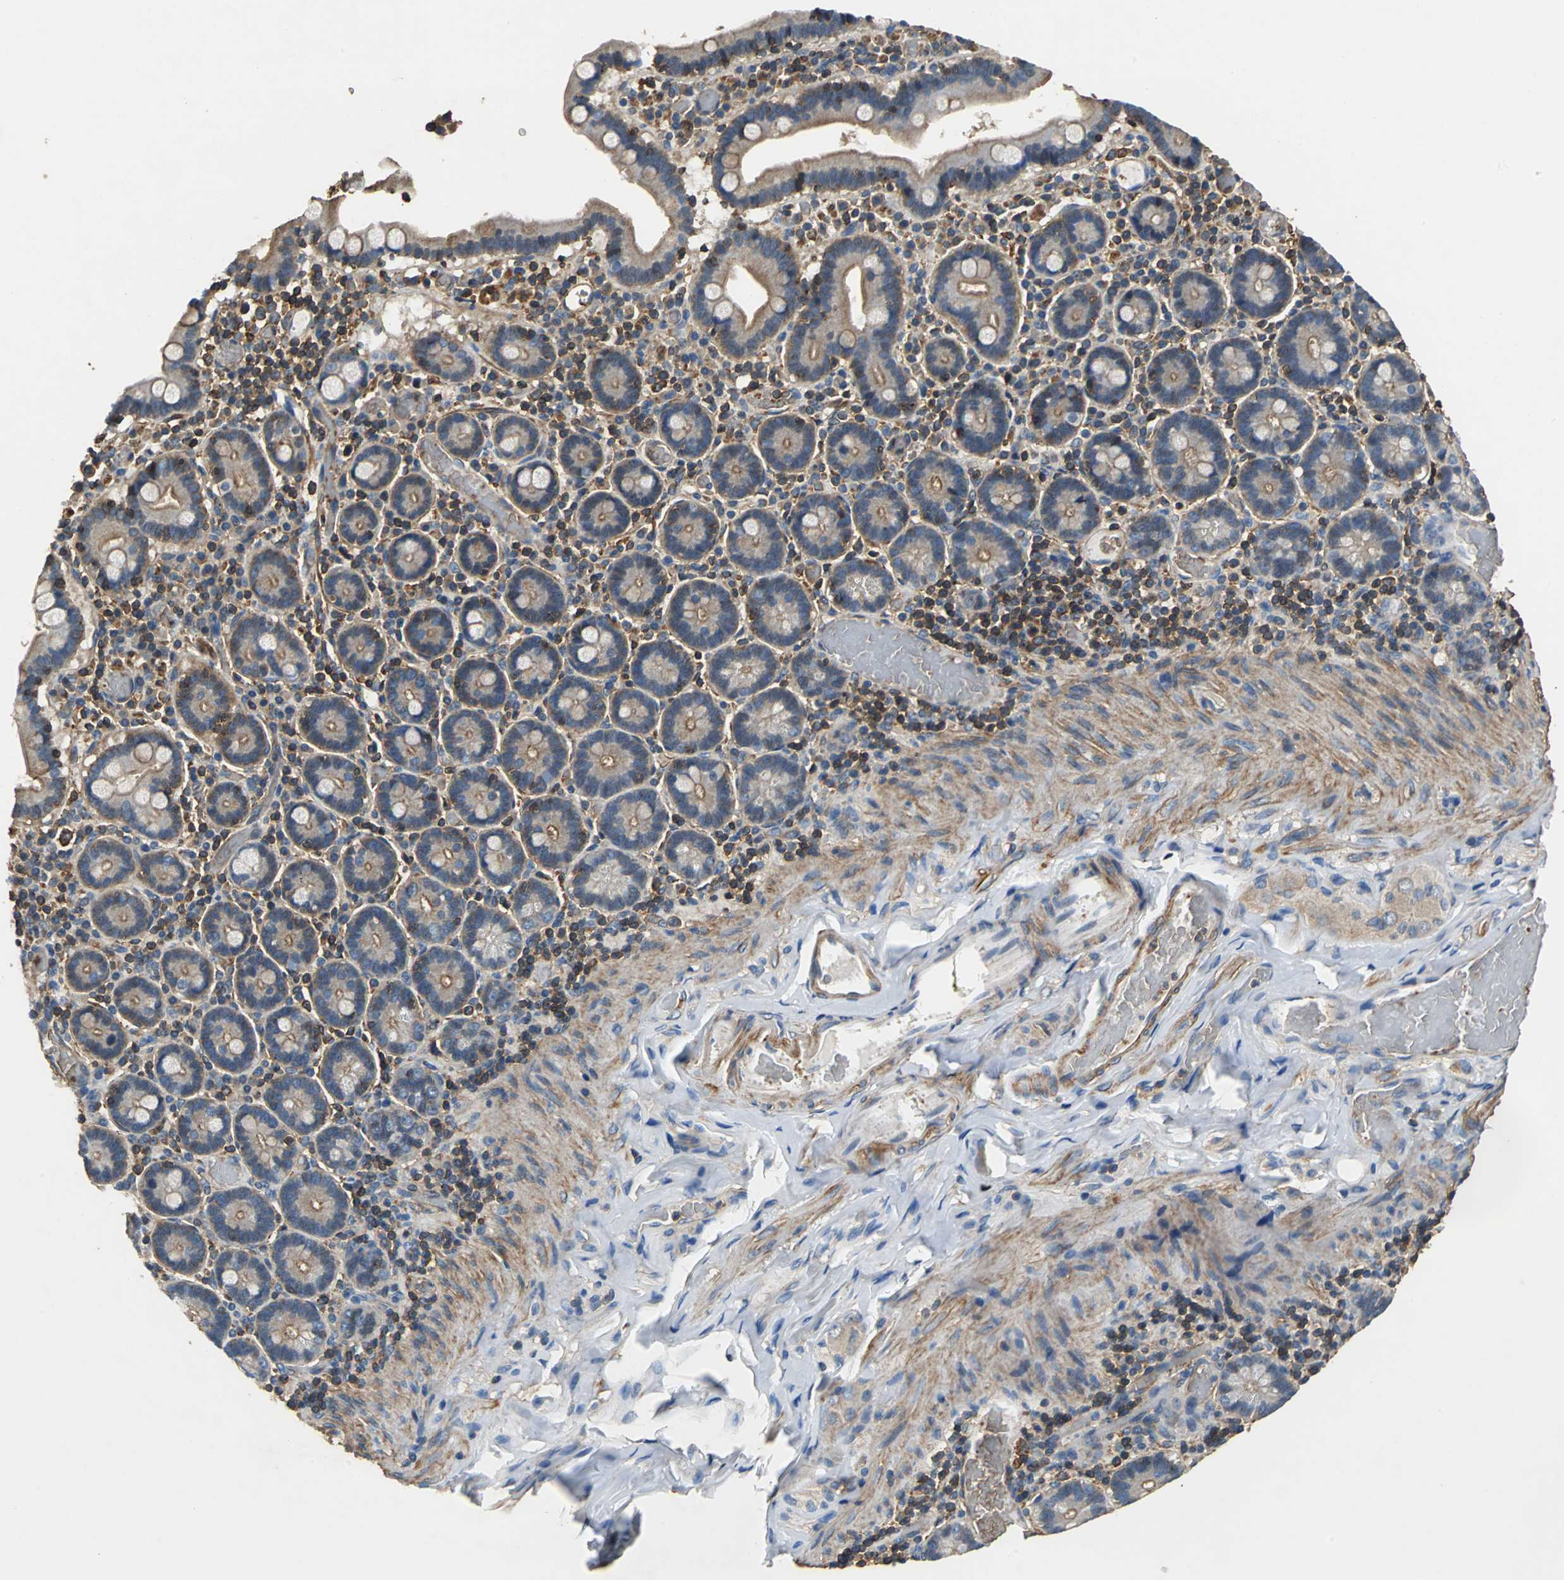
{"staining": {"intensity": "strong", "quantity": ">75%", "location": "cytoplasmic/membranous"}, "tissue": "duodenum", "cell_type": "Glandular cells", "image_type": "normal", "snomed": [{"axis": "morphology", "description": "Normal tissue, NOS"}, {"axis": "topography", "description": "Duodenum"}], "caption": "An image of human duodenum stained for a protein reveals strong cytoplasmic/membranous brown staining in glandular cells.", "gene": "PARVA", "patient": {"sex": "female", "age": 53}}